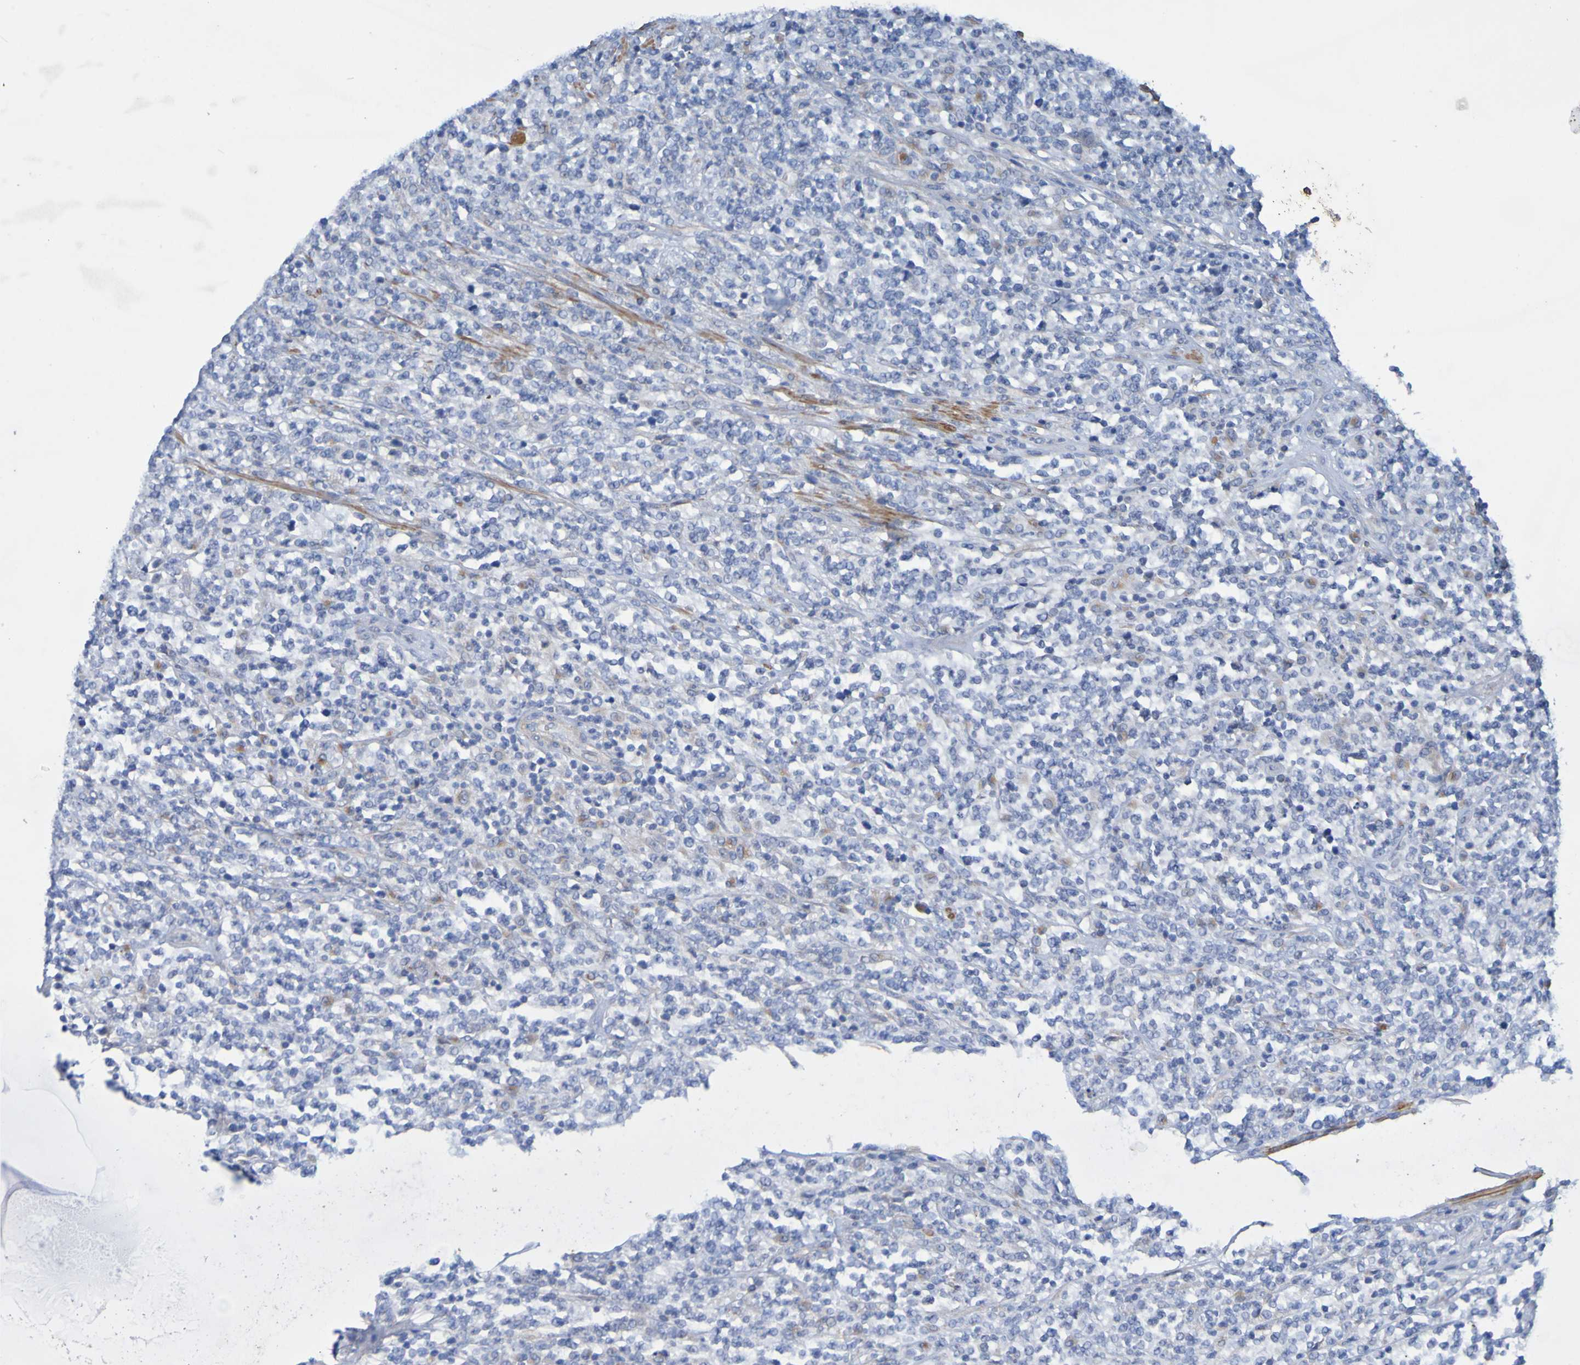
{"staining": {"intensity": "moderate", "quantity": "<25%", "location": "cytoplasmic/membranous"}, "tissue": "lymphoma", "cell_type": "Tumor cells", "image_type": "cancer", "snomed": [{"axis": "morphology", "description": "Malignant lymphoma, non-Hodgkin's type, High grade"}, {"axis": "topography", "description": "Soft tissue"}], "caption": "About <25% of tumor cells in lymphoma exhibit moderate cytoplasmic/membranous protein staining as visualized by brown immunohistochemical staining.", "gene": "SRPRB", "patient": {"sex": "male", "age": 18}}